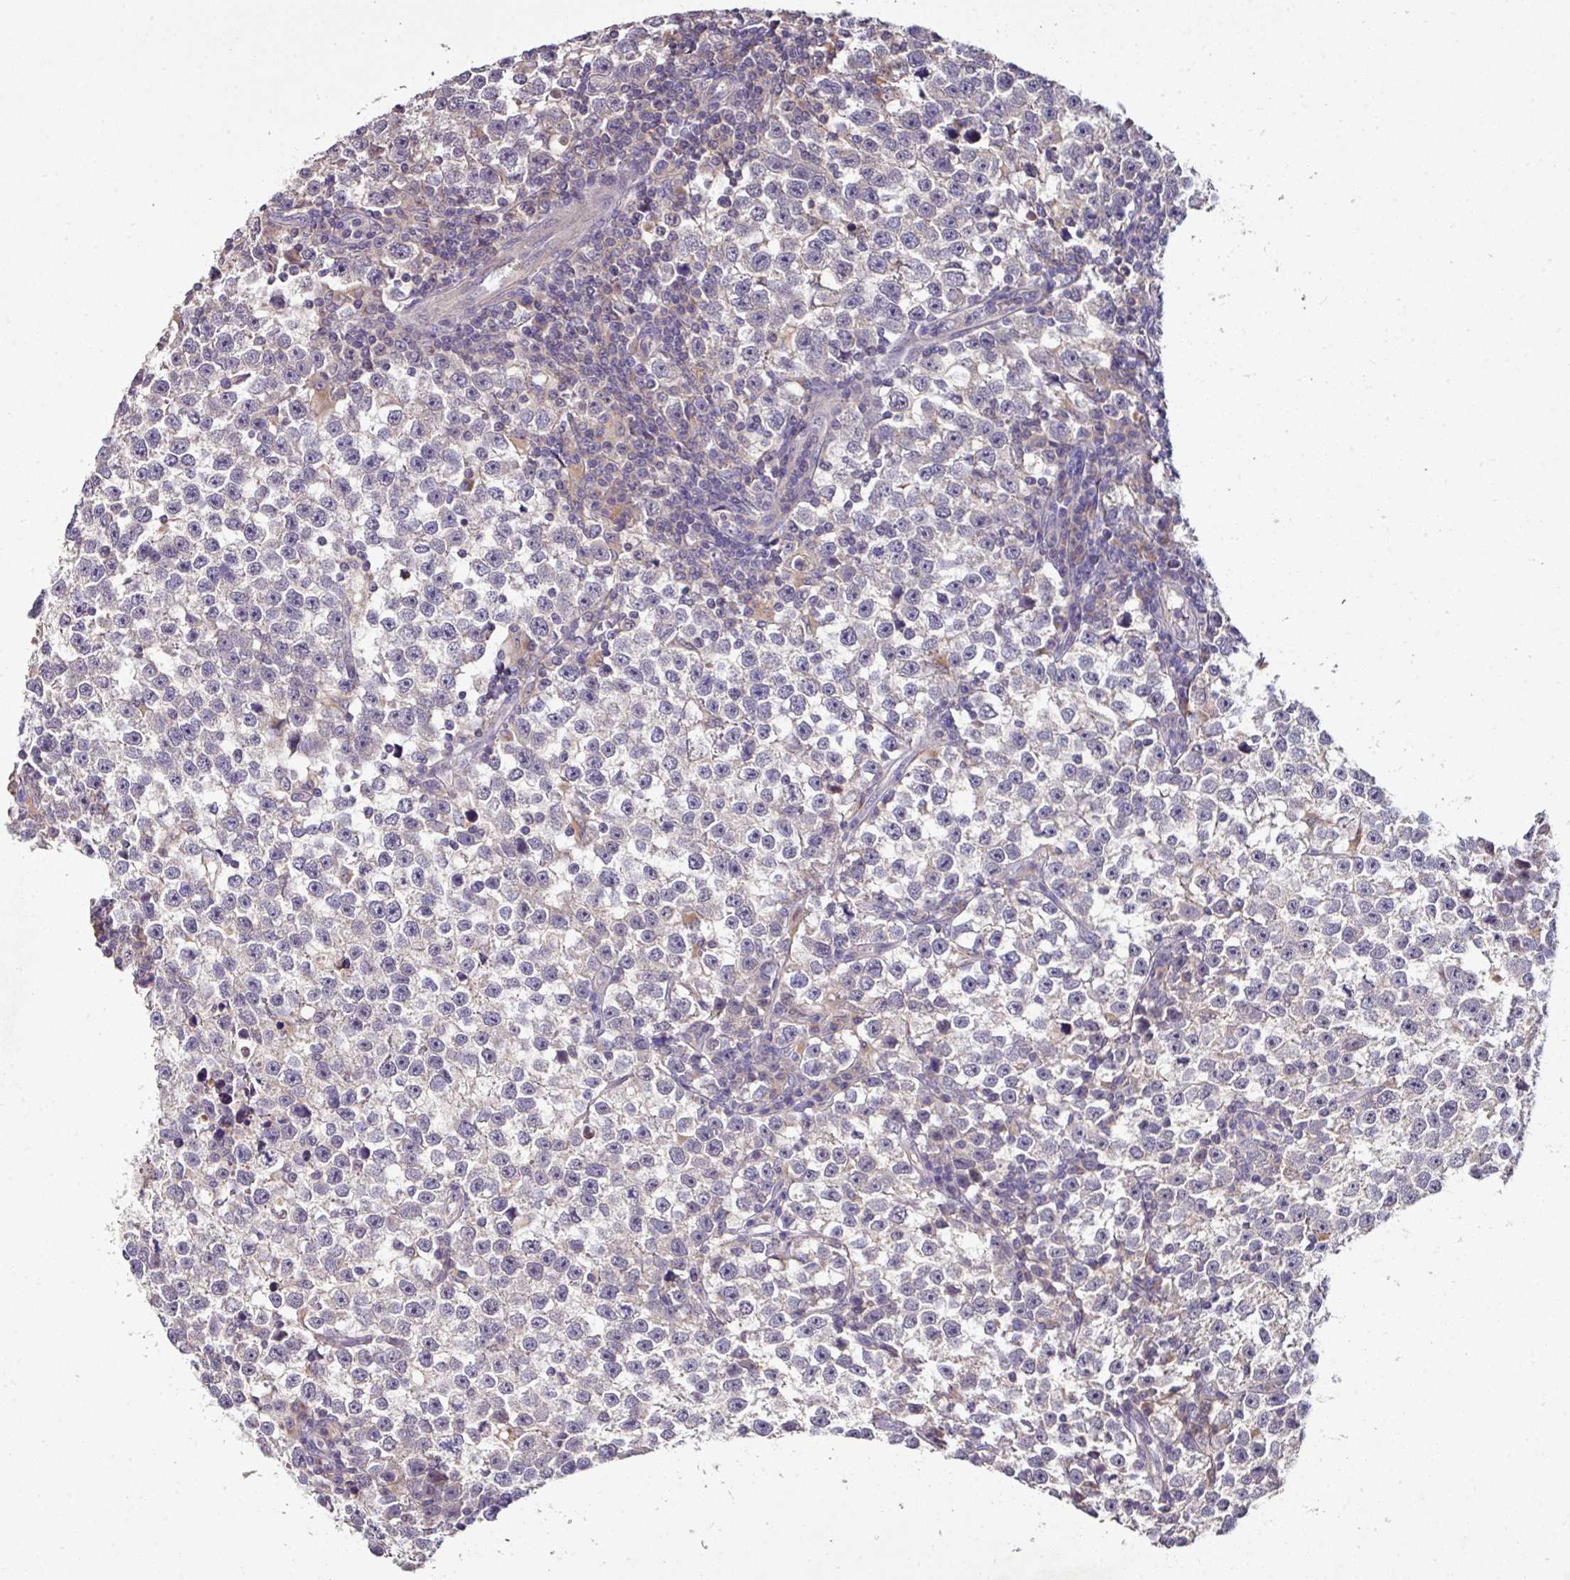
{"staining": {"intensity": "negative", "quantity": "none", "location": "none"}, "tissue": "testis cancer", "cell_type": "Tumor cells", "image_type": "cancer", "snomed": [{"axis": "morphology", "description": "Normal tissue, NOS"}, {"axis": "morphology", "description": "Seminoma, NOS"}, {"axis": "topography", "description": "Testis"}], "caption": "Human testis seminoma stained for a protein using IHC demonstrates no positivity in tumor cells.", "gene": "AEBP2", "patient": {"sex": "male", "age": 43}}